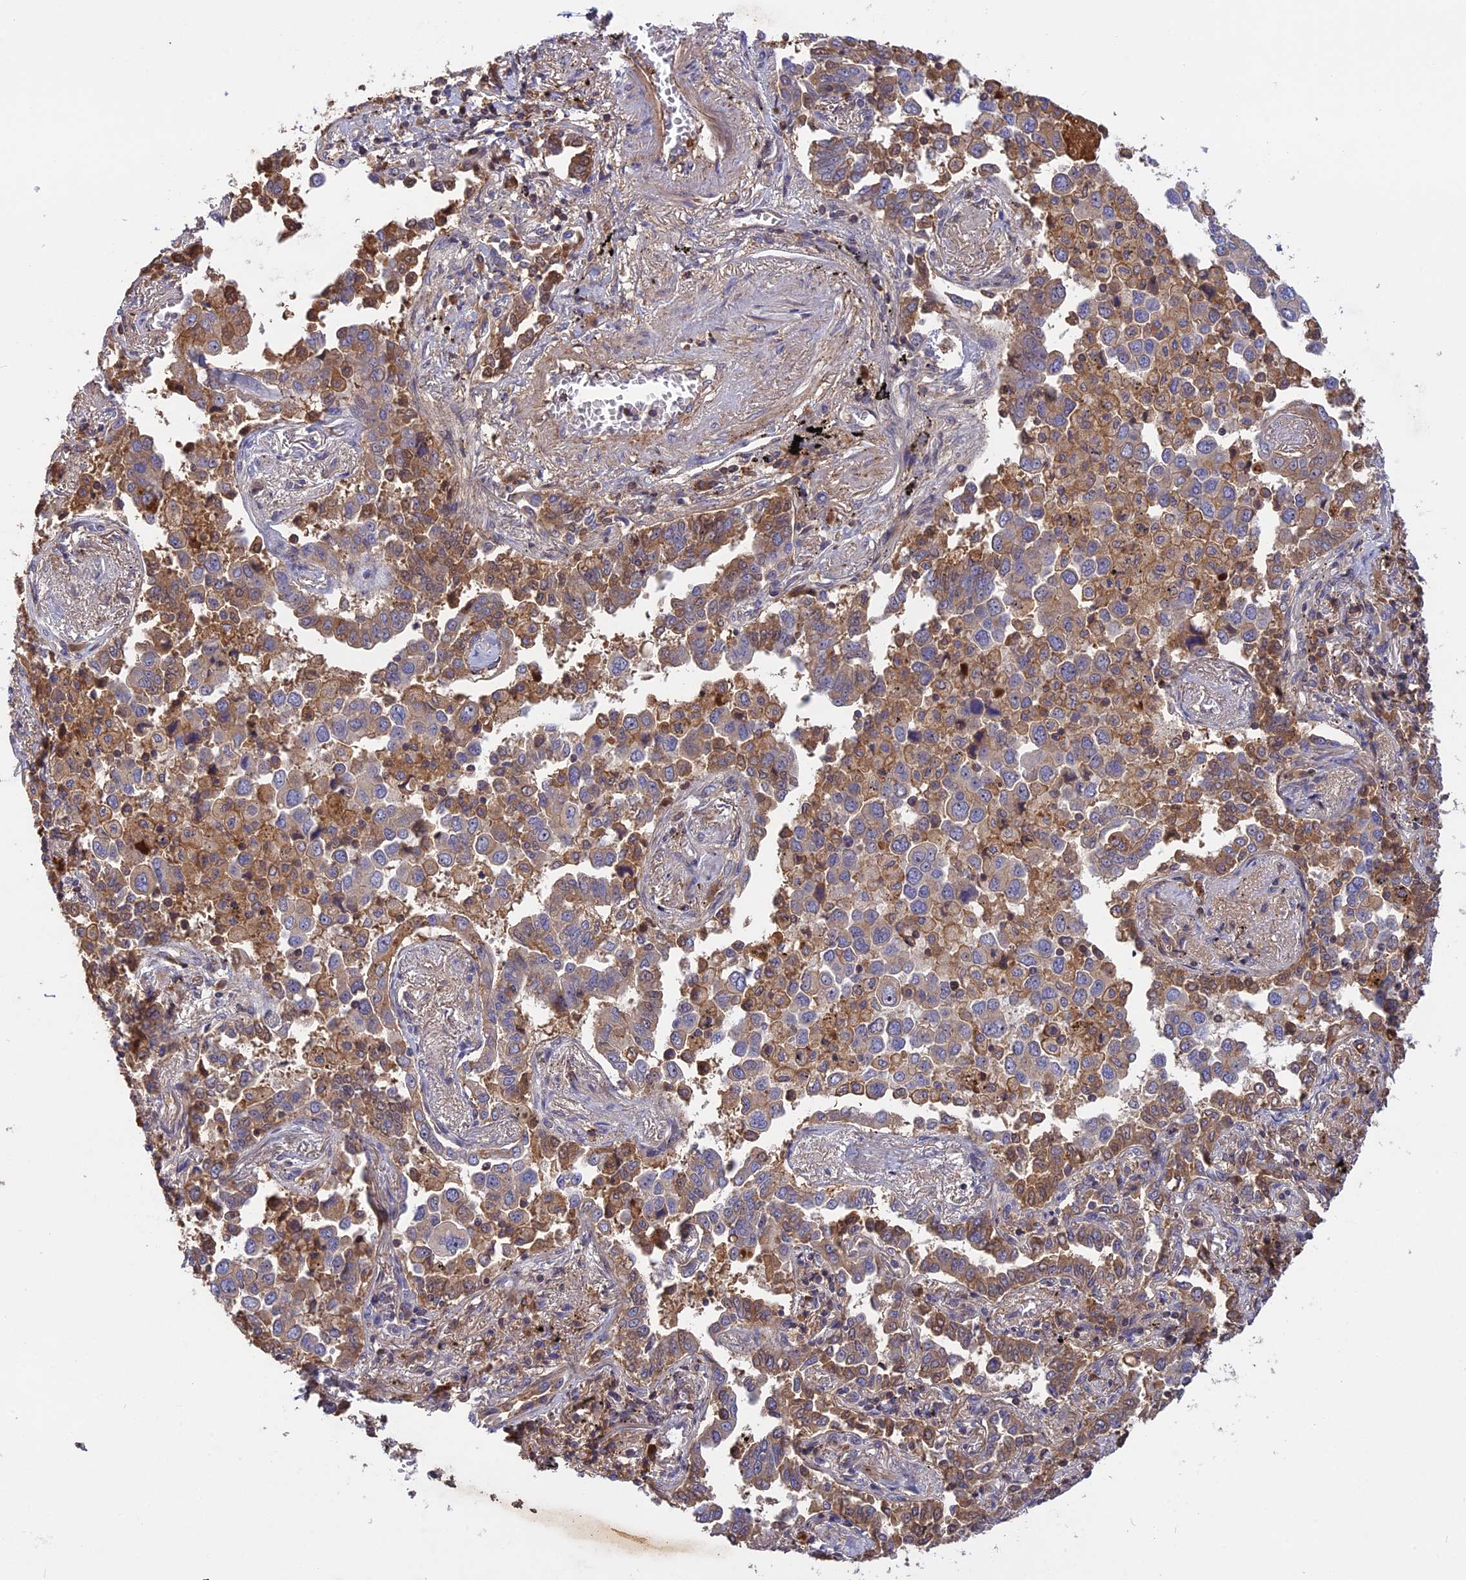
{"staining": {"intensity": "moderate", "quantity": "25%-75%", "location": "cytoplasmic/membranous"}, "tissue": "lung cancer", "cell_type": "Tumor cells", "image_type": "cancer", "snomed": [{"axis": "morphology", "description": "Adenocarcinoma, NOS"}, {"axis": "topography", "description": "Lung"}], "caption": "Immunohistochemistry of human lung adenocarcinoma demonstrates medium levels of moderate cytoplasmic/membranous staining in approximately 25%-75% of tumor cells.", "gene": "ADO", "patient": {"sex": "male", "age": 67}}